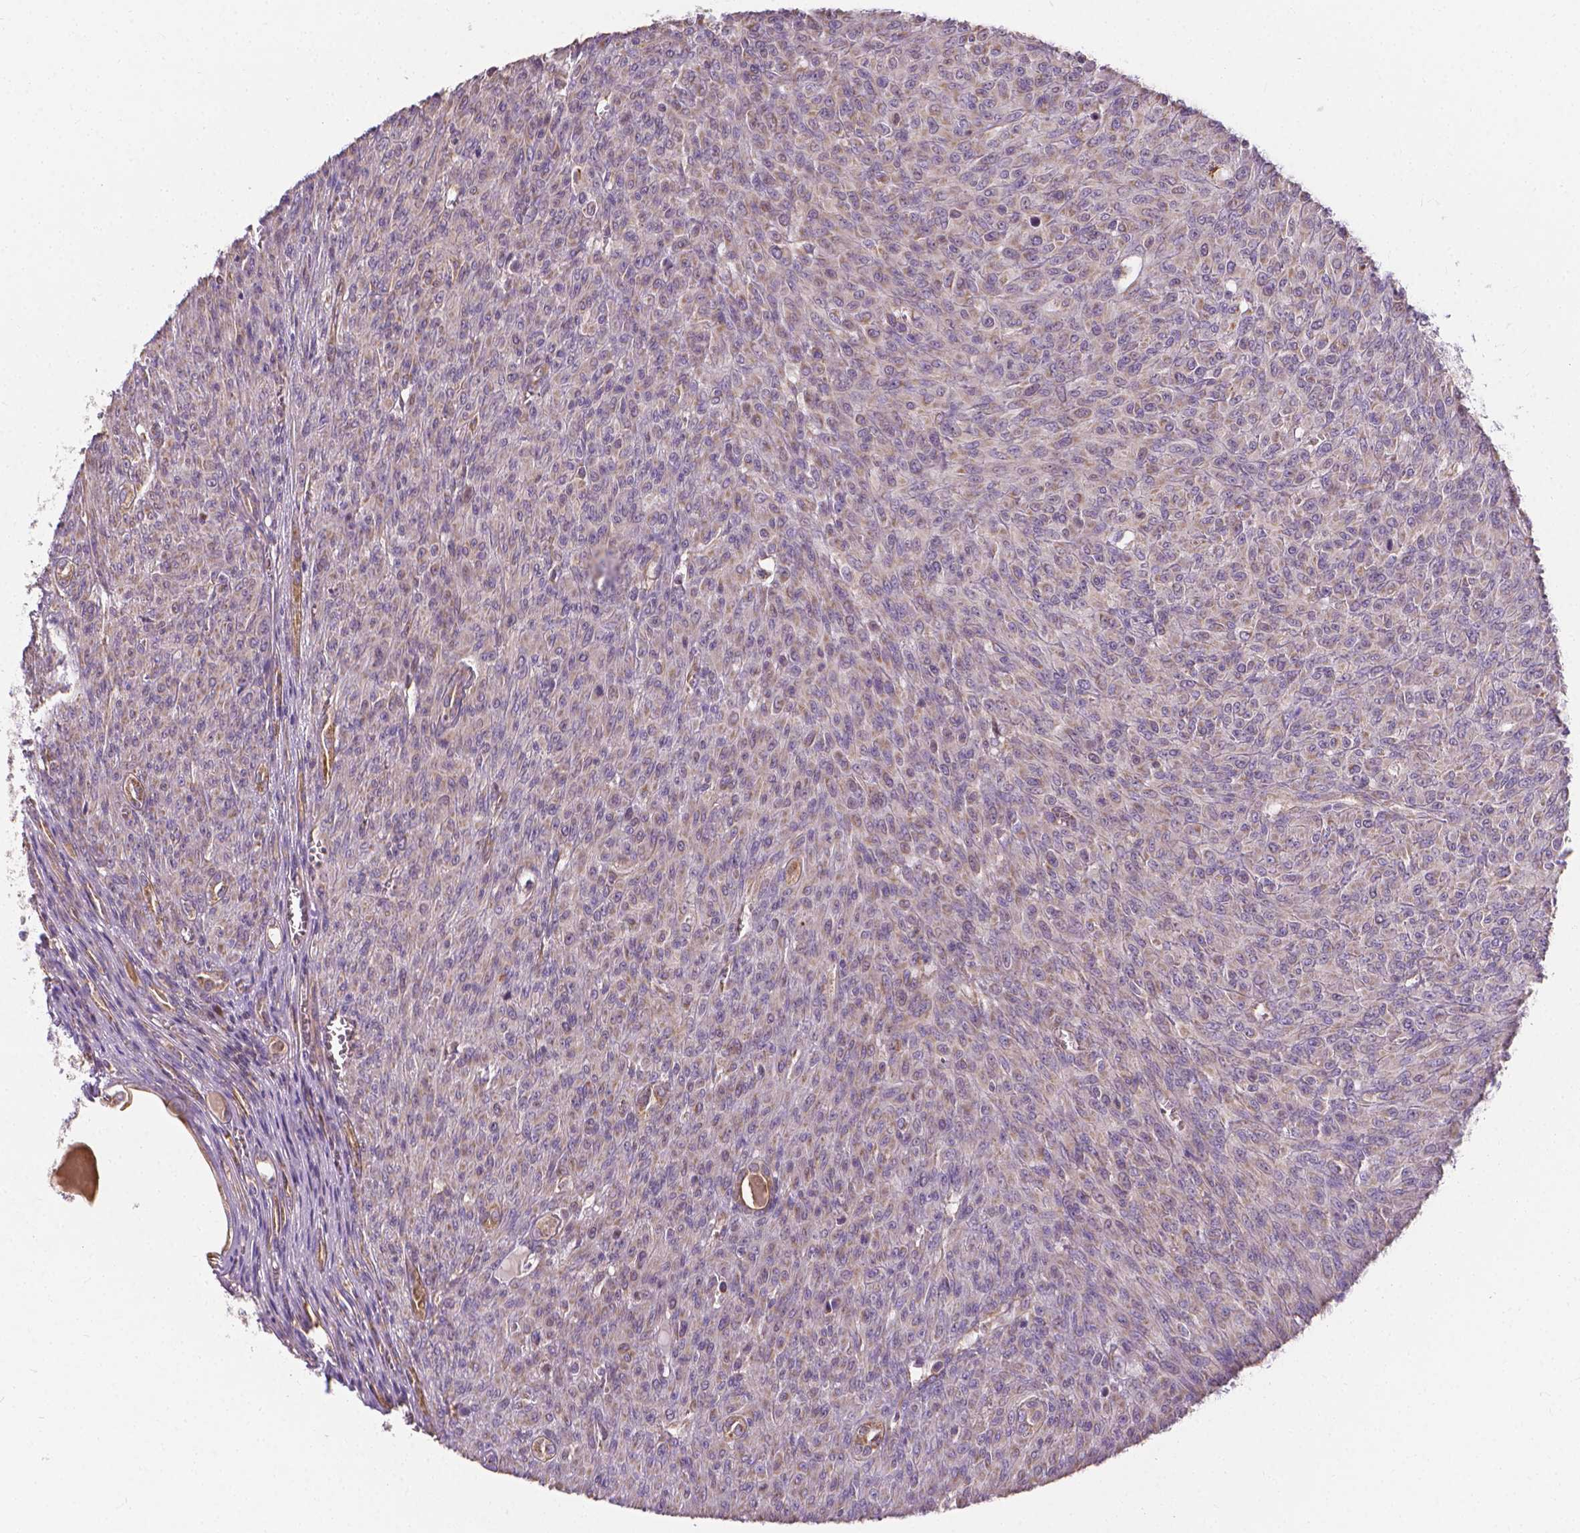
{"staining": {"intensity": "negative", "quantity": "none", "location": "none"}, "tissue": "renal cancer", "cell_type": "Tumor cells", "image_type": "cancer", "snomed": [{"axis": "morphology", "description": "Adenocarcinoma, NOS"}, {"axis": "topography", "description": "Kidney"}], "caption": "Tumor cells are negative for brown protein staining in renal cancer (adenocarcinoma). (Stains: DAB immunohistochemistry (IHC) with hematoxylin counter stain, Microscopy: brightfield microscopy at high magnification).", "gene": "SNCAIP", "patient": {"sex": "male", "age": 58}}